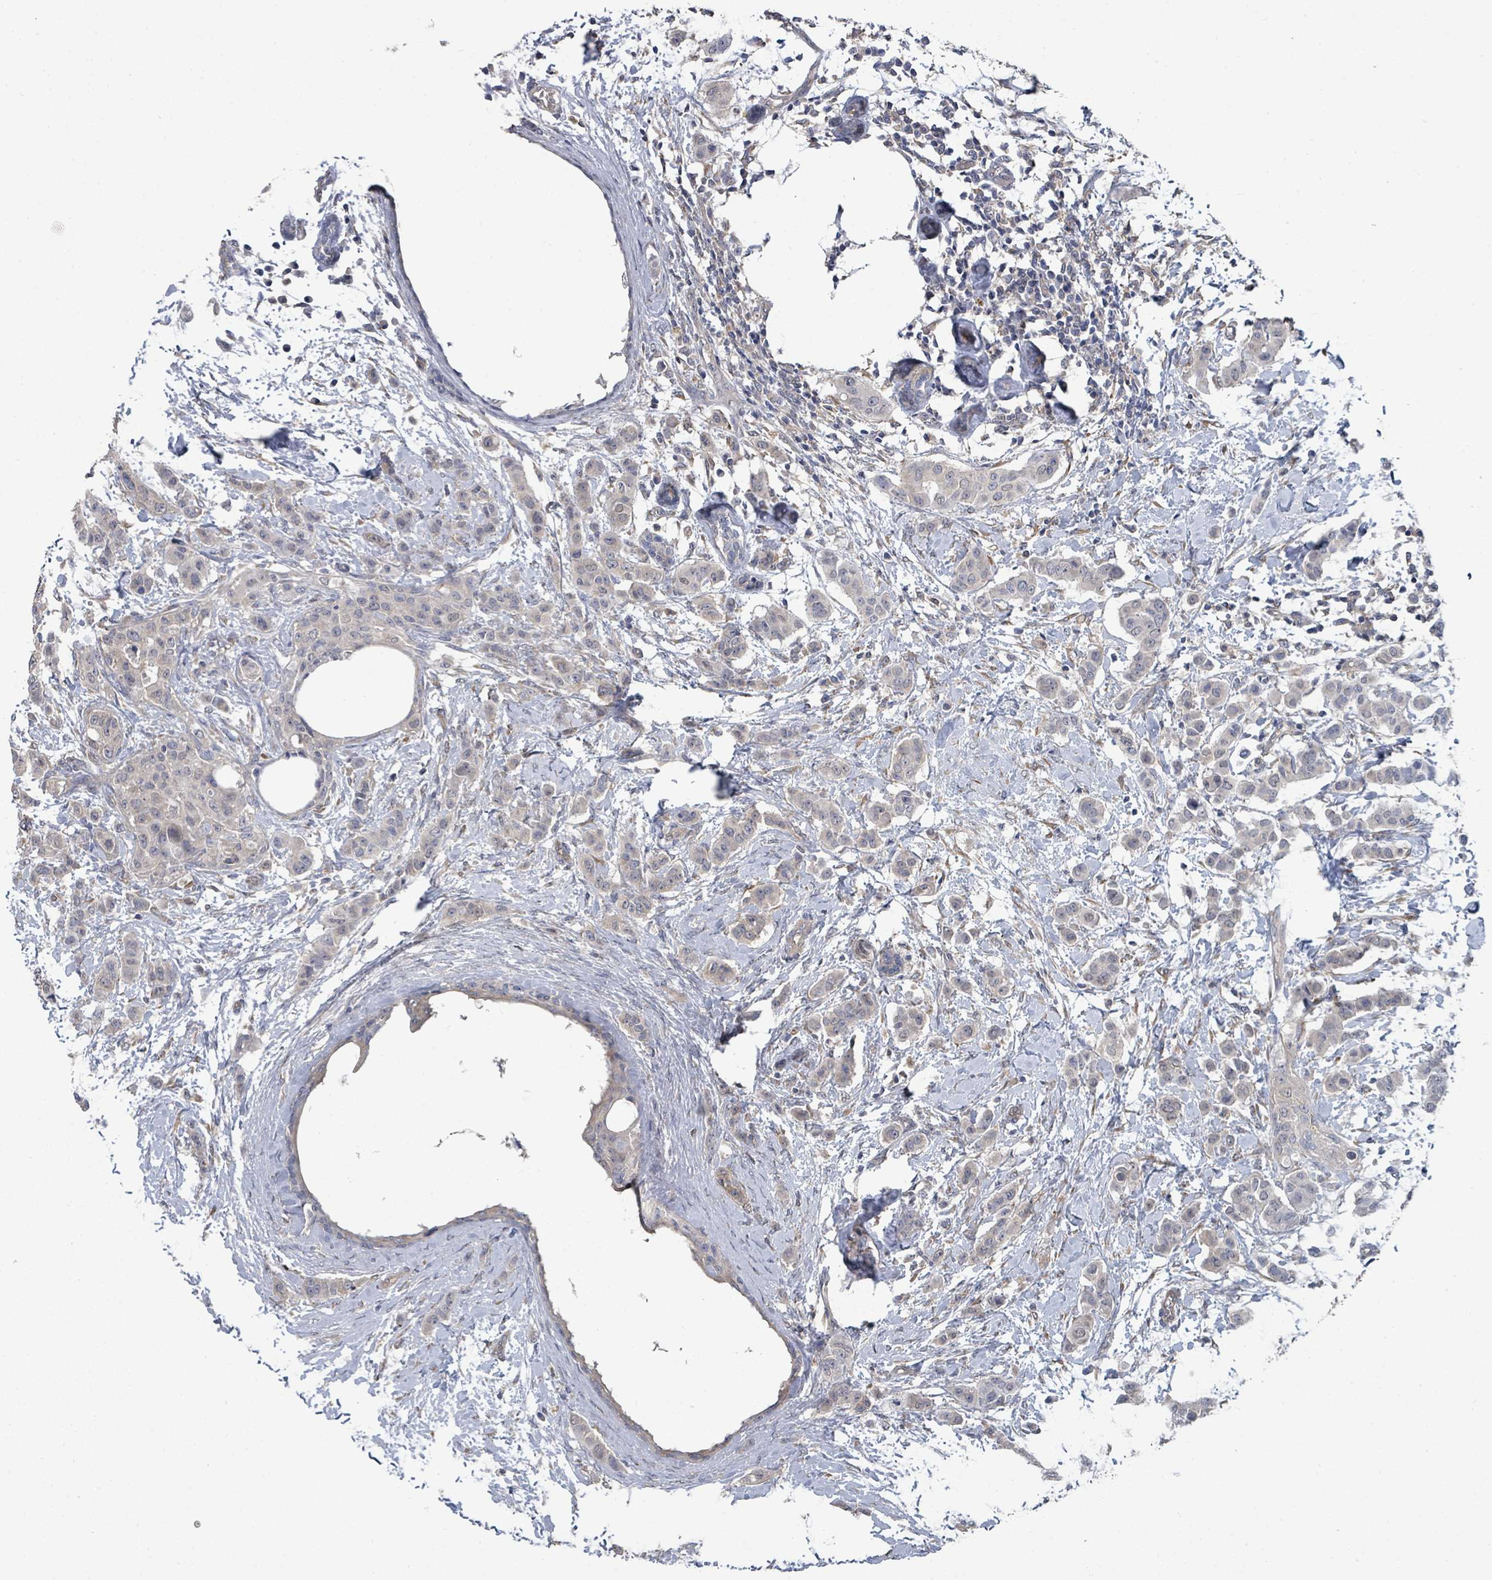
{"staining": {"intensity": "weak", "quantity": "<25%", "location": "cytoplasmic/membranous"}, "tissue": "breast cancer", "cell_type": "Tumor cells", "image_type": "cancer", "snomed": [{"axis": "morphology", "description": "Duct carcinoma"}, {"axis": "topography", "description": "Breast"}], "caption": "A micrograph of human intraductal carcinoma (breast) is negative for staining in tumor cells.", "gene": "SLC9A7", "patient": {"sex": "female", "age": 40}}